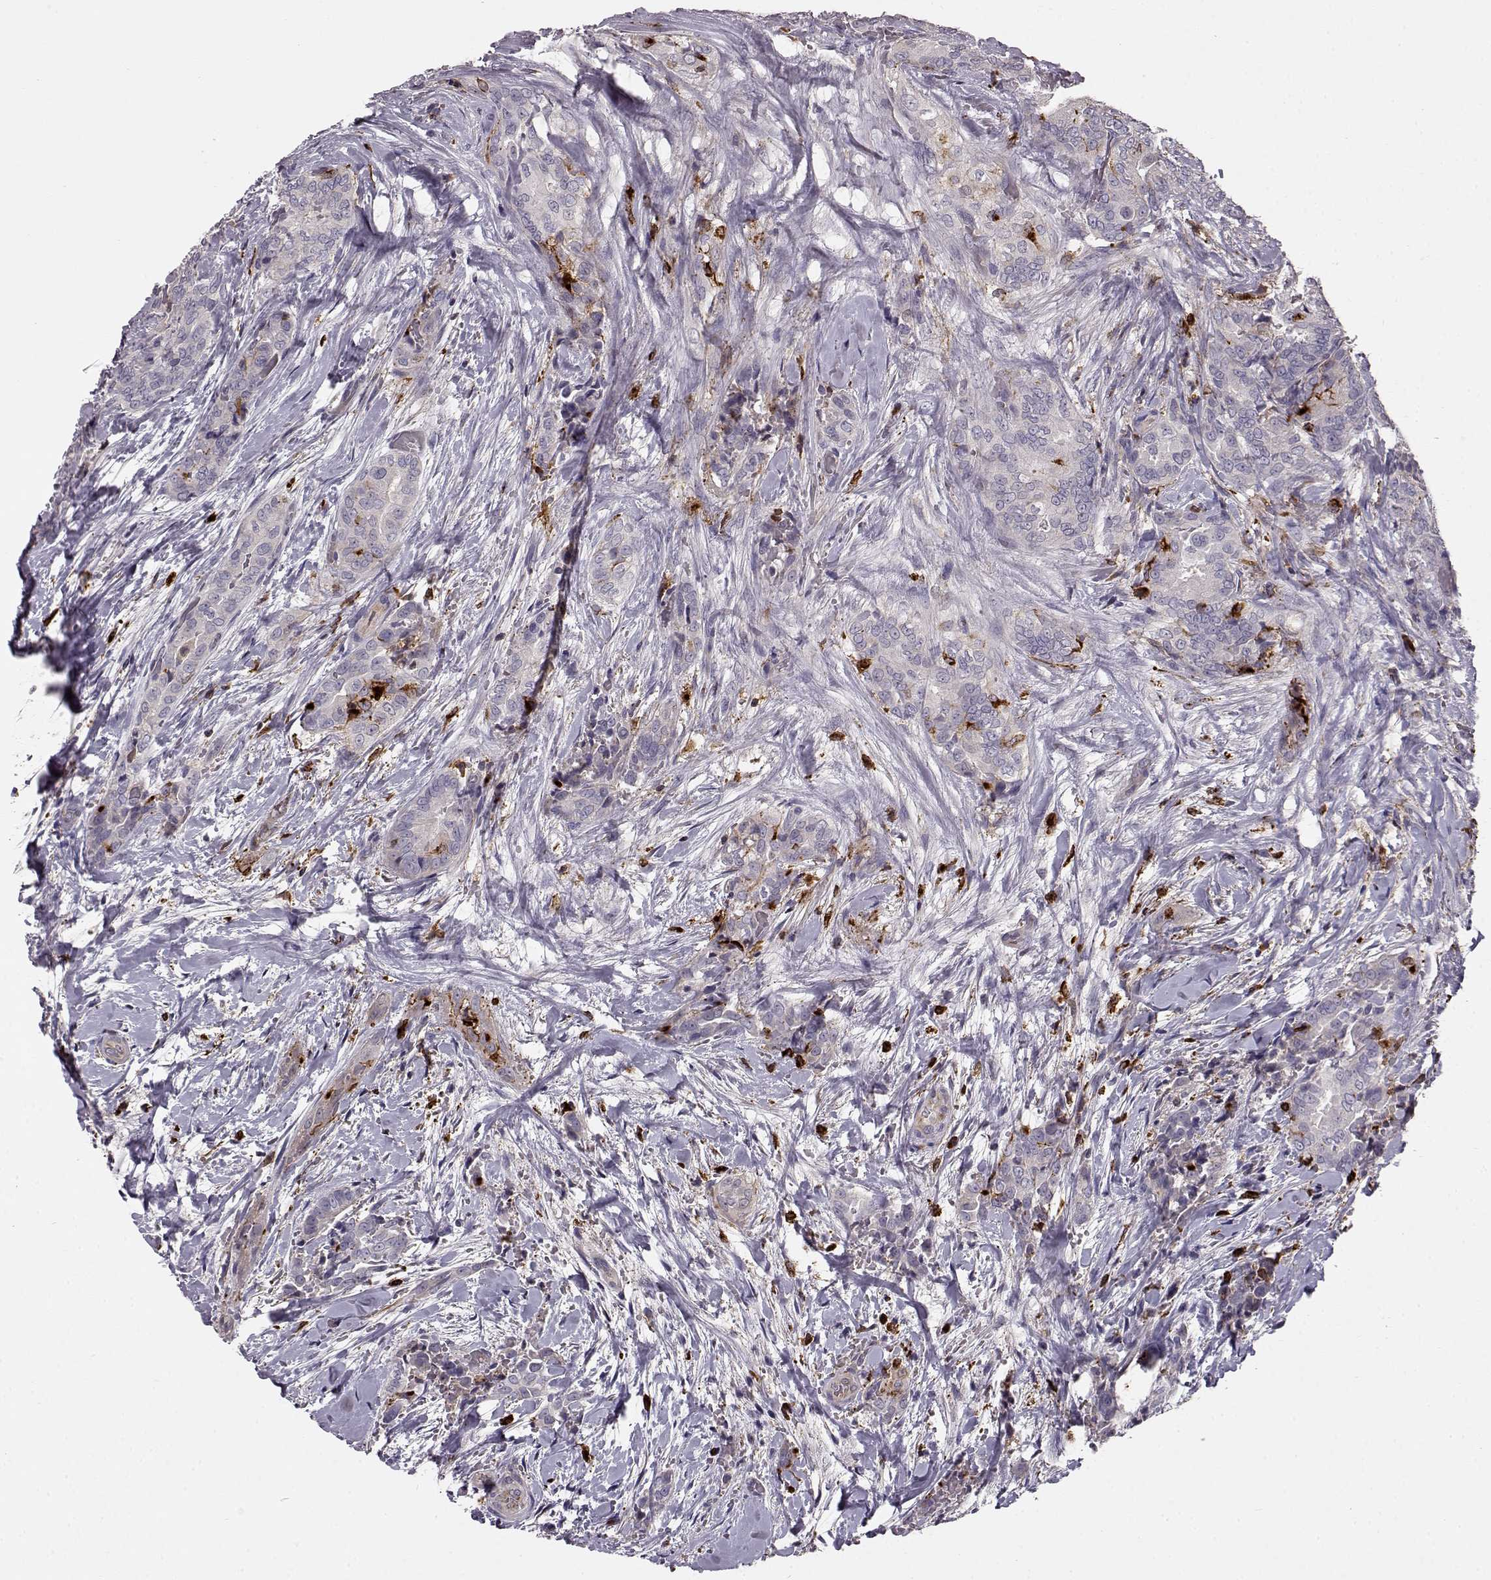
{"staining": {"intensity": "negative", "quantity": "none", "location": "none"}, "tissue": "thyroid cancer", "cell_type": "Tumor cells", "image_type": "cancer", "snomed": [{"axis": "morphology", "description": "Papillary adenocarcinoma, NOS"}, {"axis": "topography", "description": "Thyroid gland"}], "caption": "This image is of thyroid papillary adenocarcinoma stained with immunohistochemistry (IHC) to label a protein in brown with the nuclei are counter-stained blue. There is no staining in tumor cells.", "gene": "CCNF", "patient": {"sex": "male", "age": 61}}